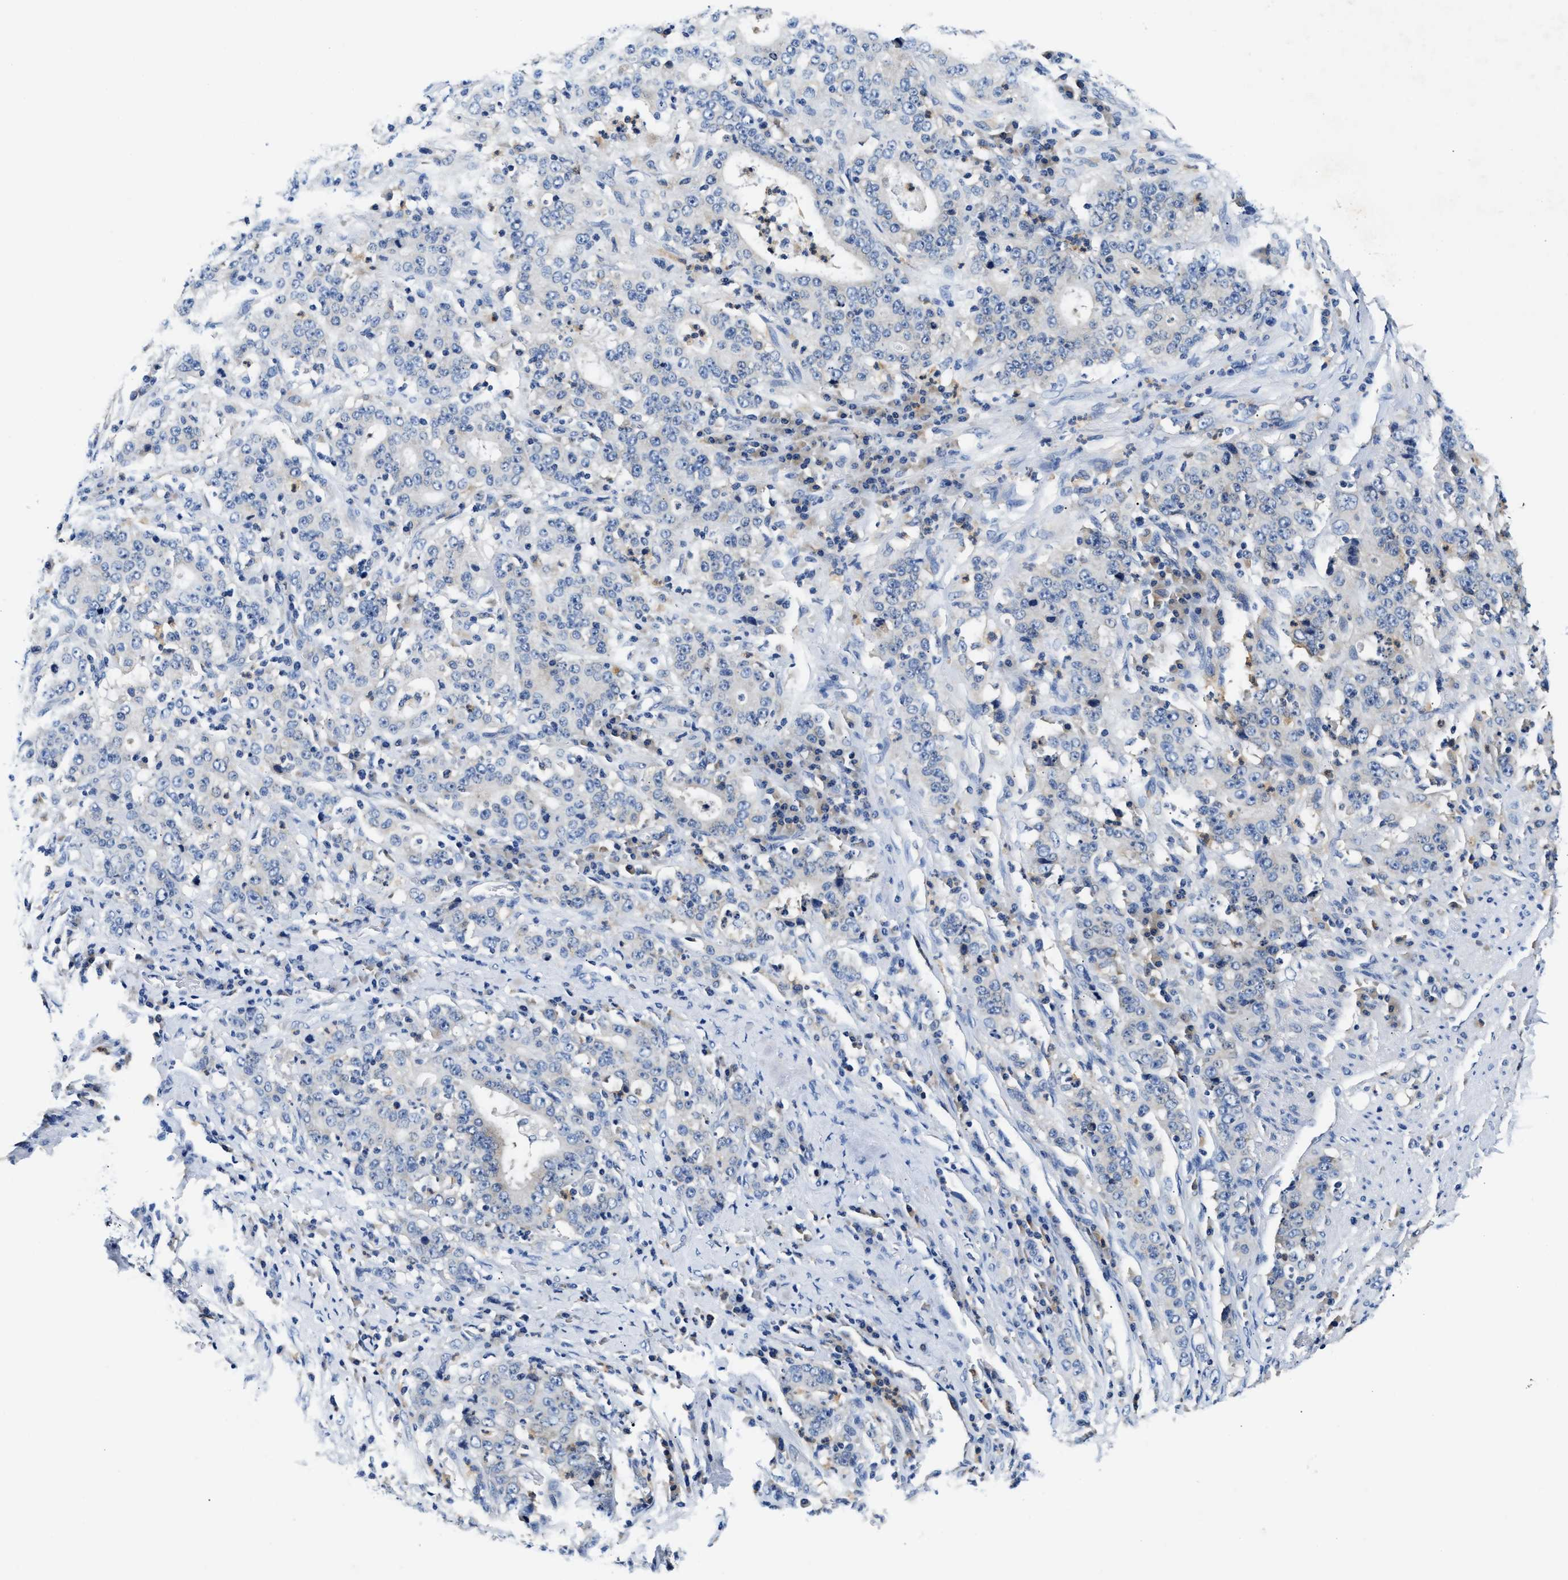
{"staining": {"intensity": "negative", "quantity": "none", "location": "none"}, "tissue": "stomach cancer", "cell_type": "Tumor cells", "image_type": "cancer", "snomed": [{"axis": "morphology", "description": "Normal tissue, NOS"}, {"axis": "morphology", "description": "Adenocarcinoma, NOS"}, {"axis": "topography", "description": "Stomach, upper"}, {"axis": "topography", "description": "Stomach"}], "caption": "This is a image of immunohistochemistry (IHC) staining of stomach adenocarcinoma, which shows no staining in tumor cells. (DAB (3,3'-diaminobenzidine) immunohistochemistry with hematoxylin counter stain).", "gene": "FAM185A", "patient": {"sex": "male", "age": 59}}